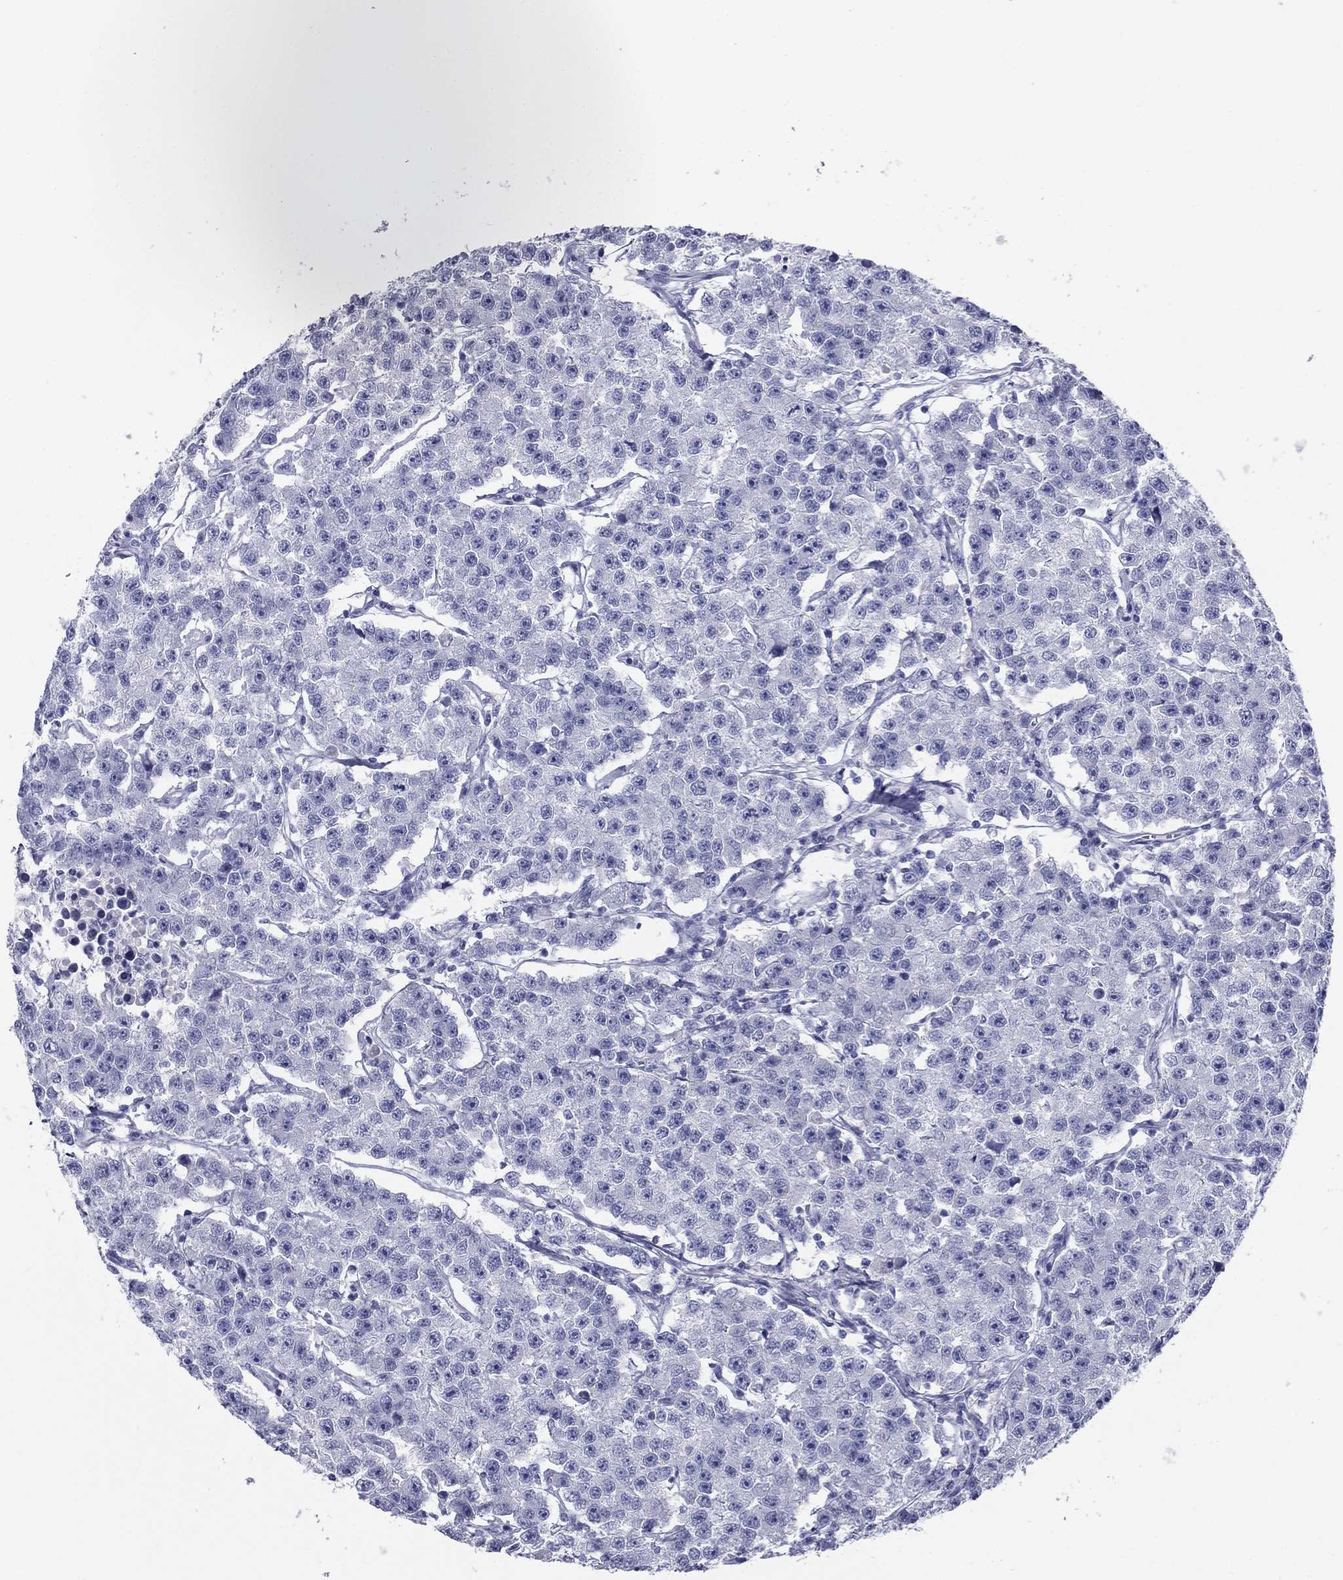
{"staining": {"intensity": "negative", "quantity": "none", "location": "none"}, "tissue": "testis cancer", "cell_type": "Tumor cells", "image_type": "cancer", "snomed": [{"axis": "morphology", "description": "Seminoma, NOS"}, {"axis": "topography", "description": "Testis"}], "caption": "Photomicrograph shows no significant protein staining in tumor cells of testis cancer (seminoma).", "gene": "ZP2", "patient": {"sex": "male", "age": 59}}